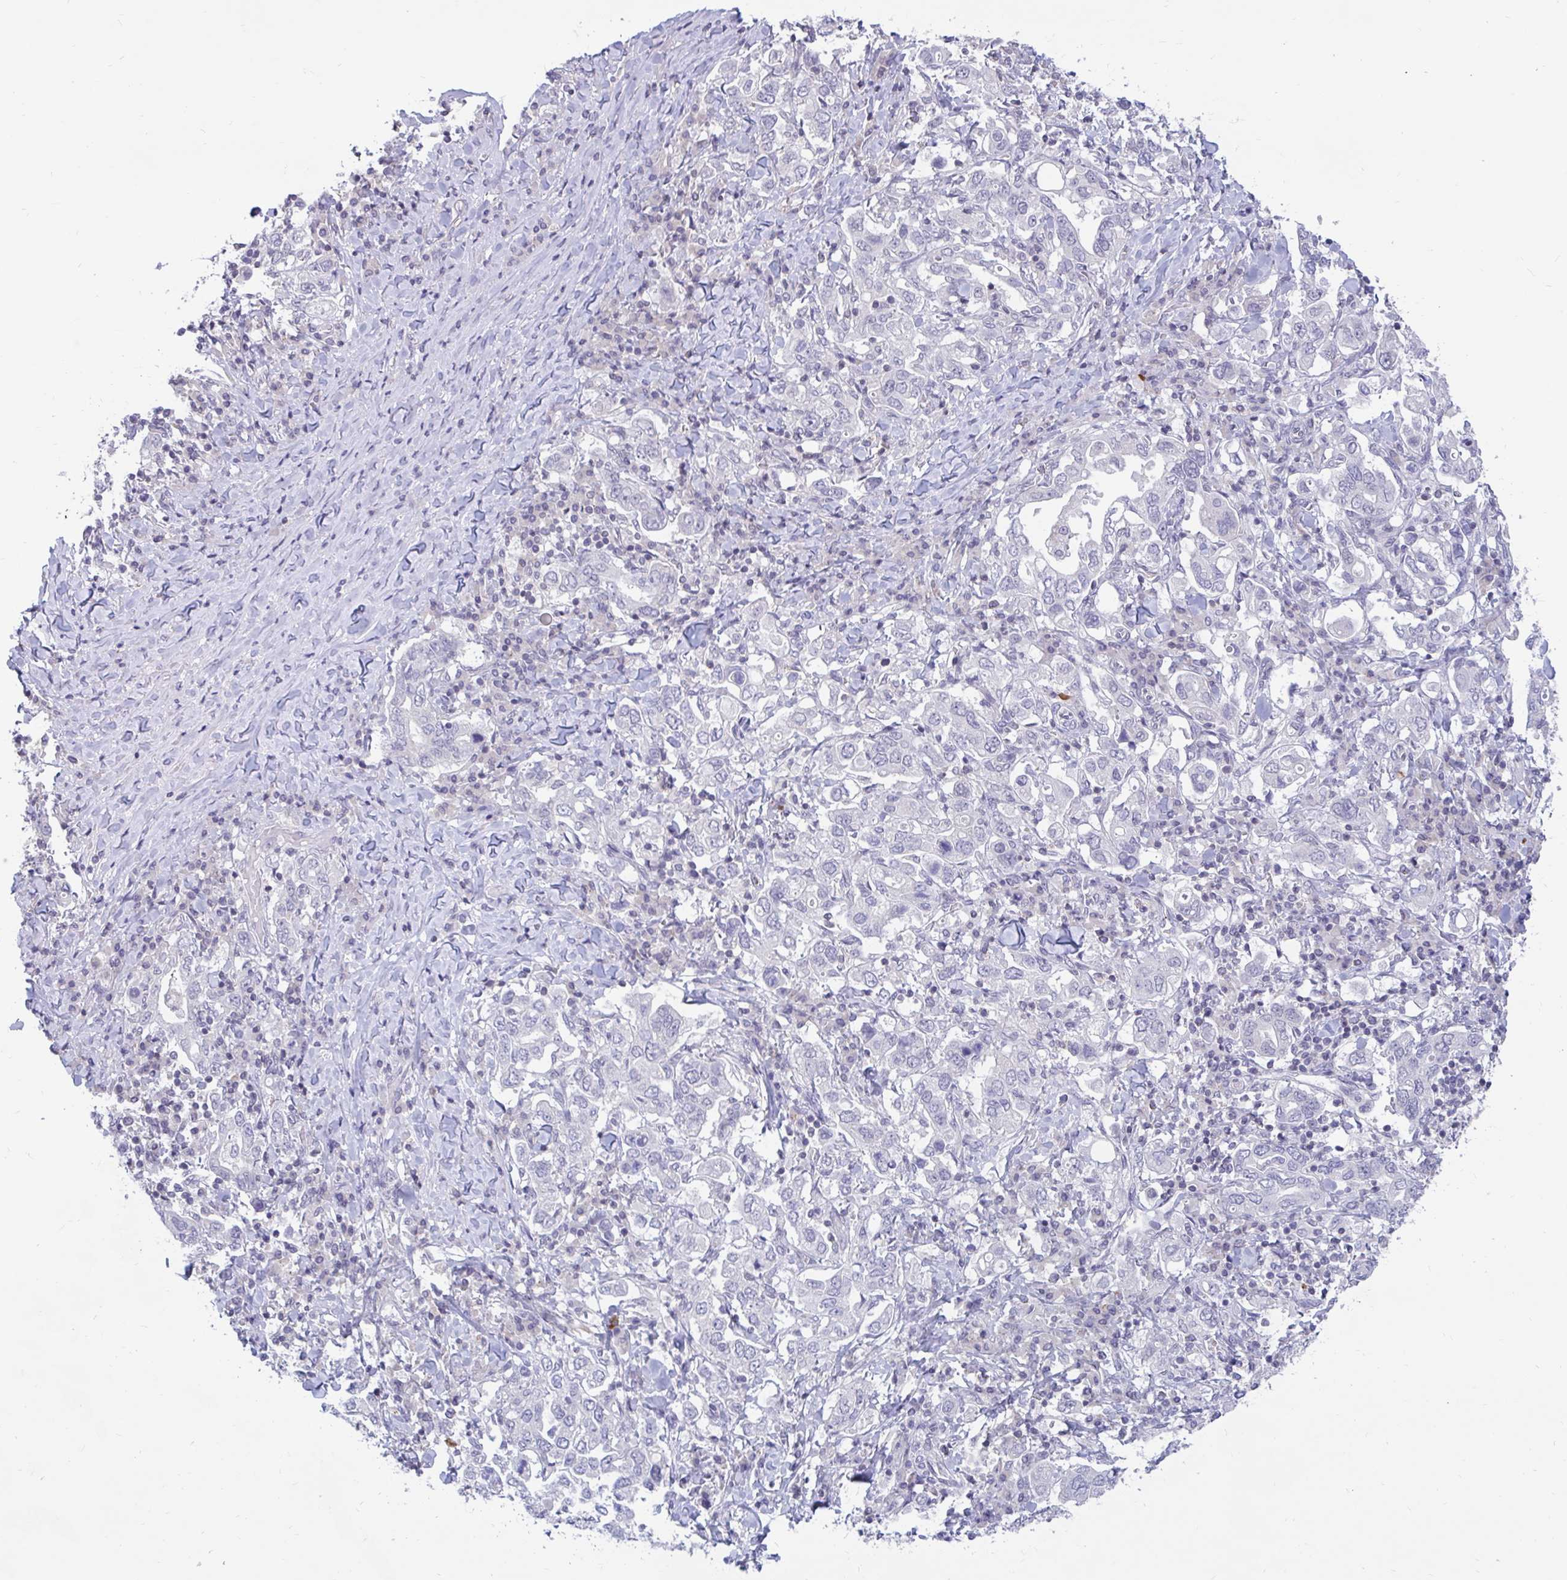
{"staining": {"intensity": "negative", "quantity": "none", "location": "none"}, "tissue": "stomach cancer", "cell_type": "Tumor cells", "image_type": "cancer", "snomed": [{"axis": "morphology", "description": "Adenocarcinoma, NOS"}, {"axis": "topography", "description": "Stomach, upper"}], "caption": "Tumor cells show no significant protein expression in stomach cancer (adenocarcinoma). (DAB immunohistochemistry, high magnification).", "gene": "ARPP19", "patient": {"sex": "male", "age": 62}}